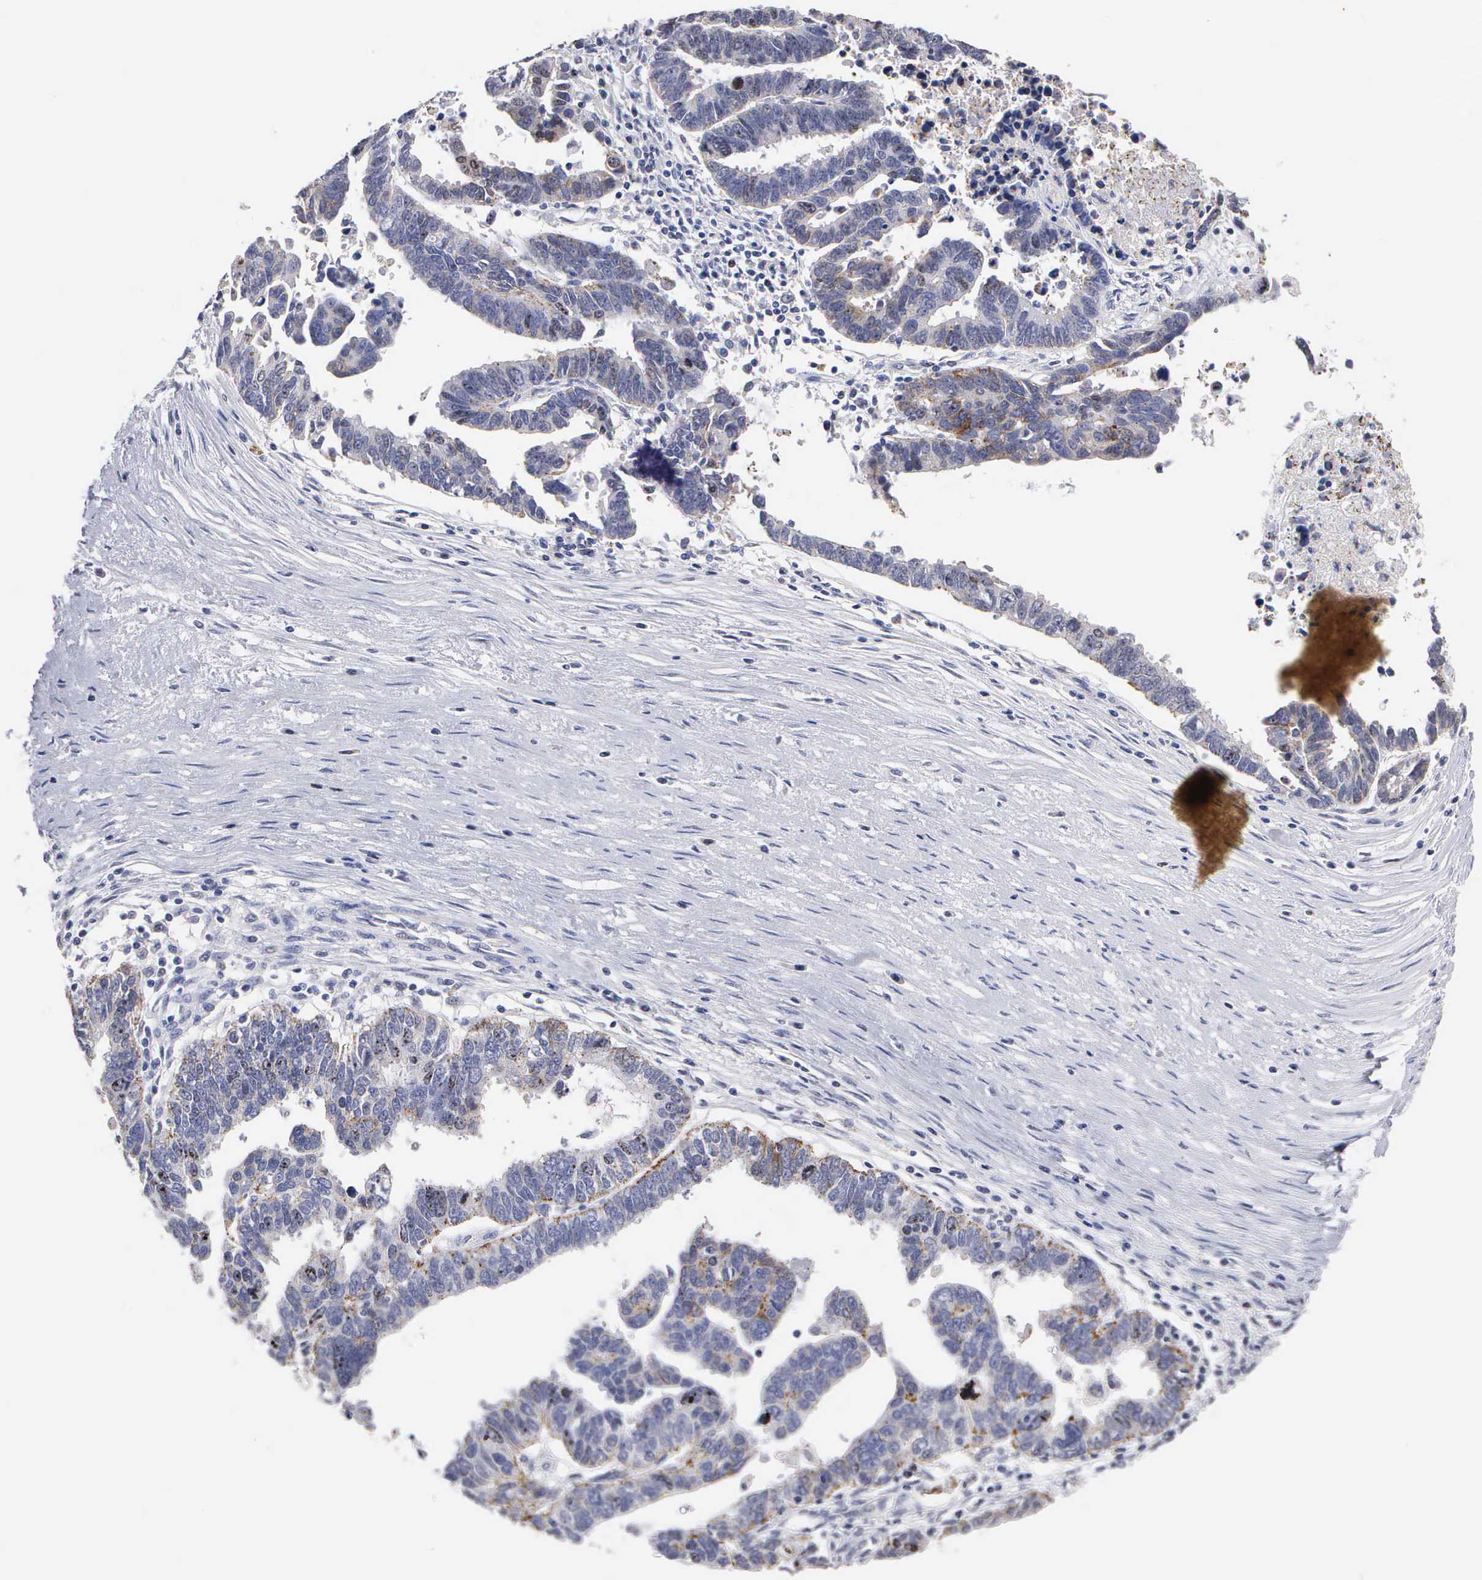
{"staining": {"intensity": "moderate", "quantity": "<25%", "location": "cytoplasmic/membranous"}, "tissue": "ovarian cancer", "cell_type": "Tumor cells", "image_type": "cancer", "snomed": [{"axis": "morphology", "description": "Carcinoma, endometroid"}, {"axis": "morphology", "description": "Cystadenocarcinoma, serous, NOS"}, {"axis": "topography", "description": "Ovary"}], "caption": "This photomicrograph exhibits ovarian cancer (serous cystadenocarcinoma) stained with immunohistochemistry (IHC) to label a protein in brown. The cytoplasmic/membranous of tumor cells show moderate positivity for the protein. Nuclei are counter-stained blue.", "gene": "KDM6A", "patient": {"sex": "female", "age": 45}}